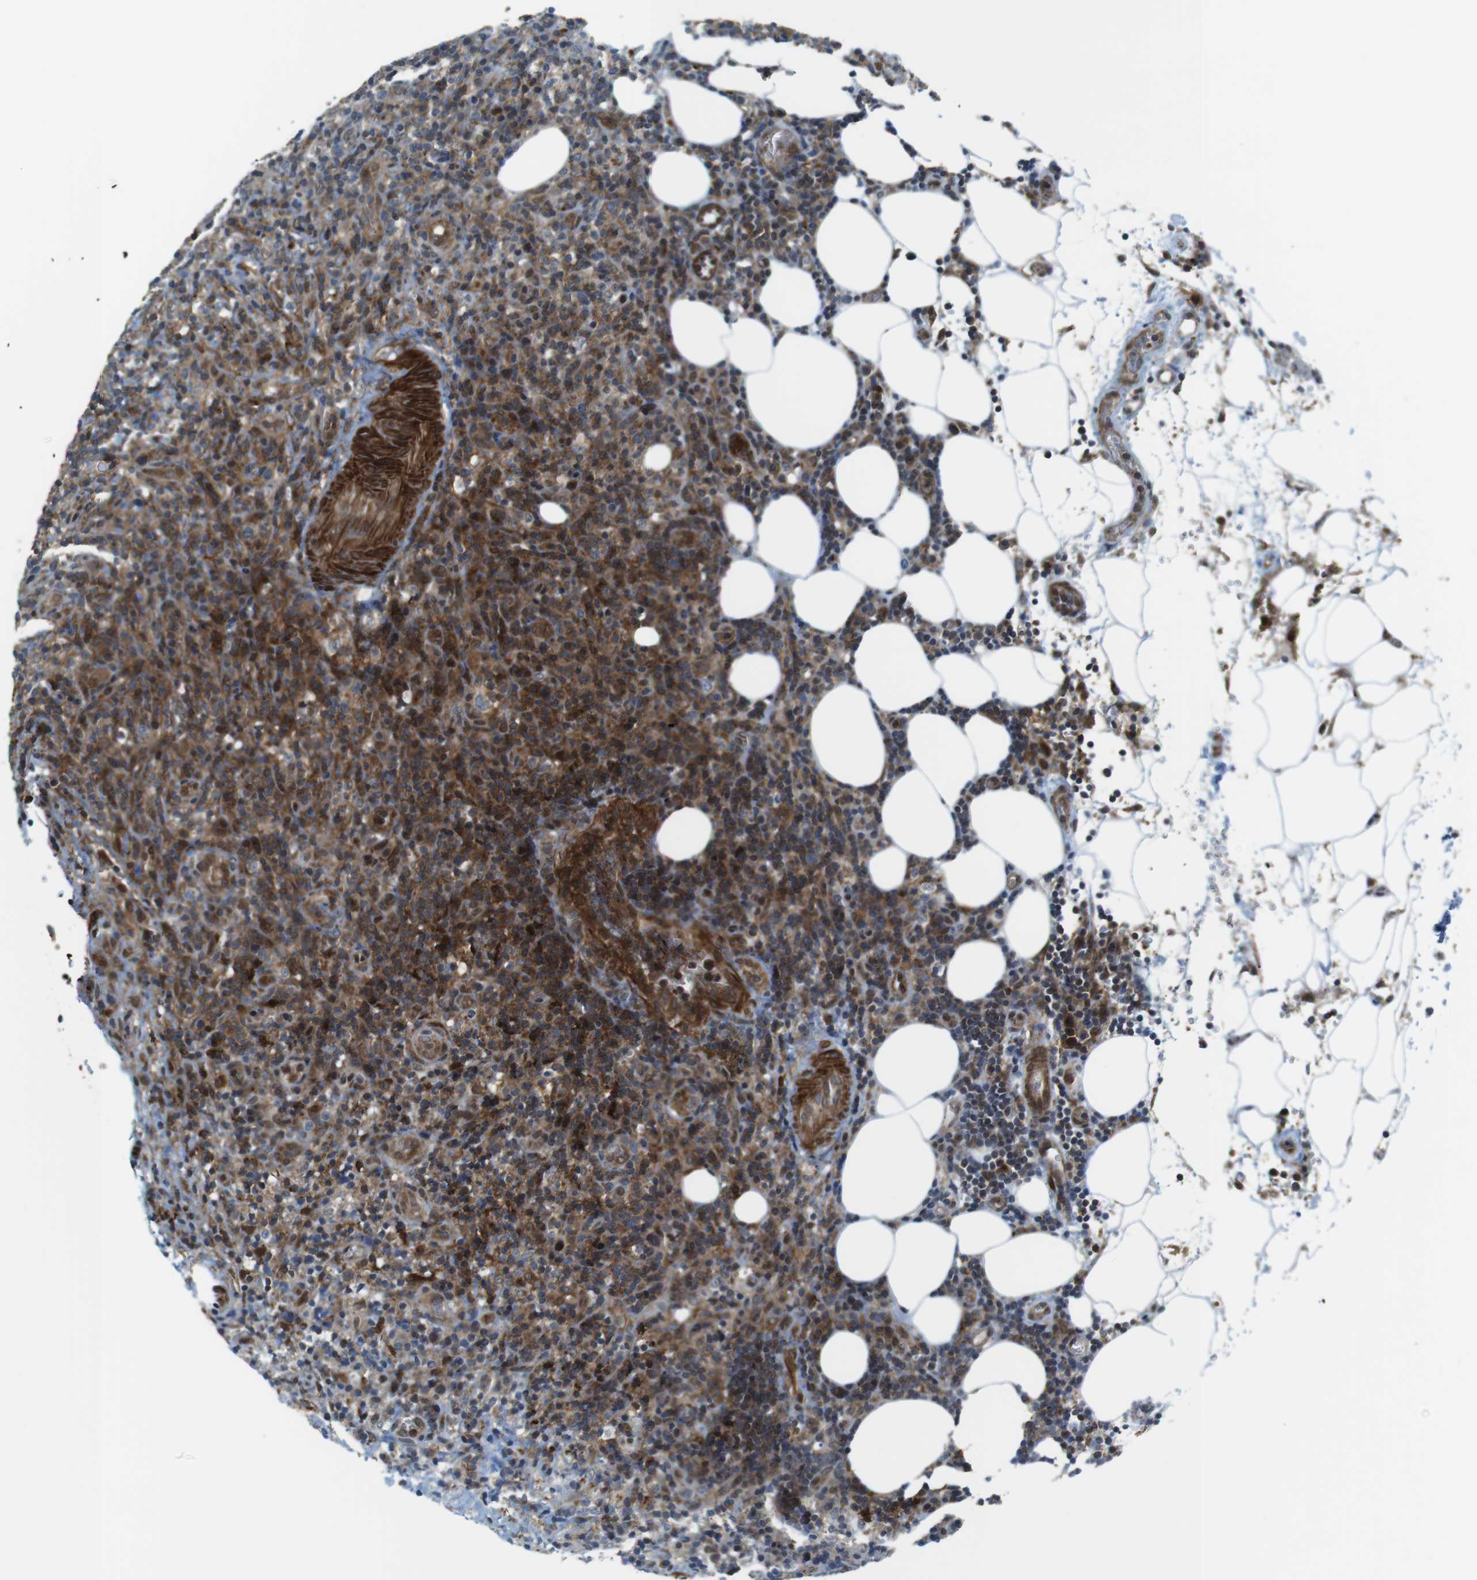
{"staining": {"intensity": "moderate", "quantity": "25%-75%", "location": "cytoplasmic/membranous"}, "tissue": "lymphoma", "cell_type": "Tumor cells", "image_type": "cancer", "snomed": [{"axis": "morphology", "description": "Malignant lymphoma, non-Hodgkin's type, High grade"}, {"axis": "topography", "description": "Lymph node"}], "caption": "Immunohistochemistry staining of lymphoma, which reveals medium levels of moderate cytoplasmic/membranous staining in about 25%-75% of tumor cells indicating moderate cytoplasmic/membranous protein expression. The staining was performed using DAB (3,3'-diaminobenzidine) (brown) for protein detection and nuclei were counterstained in hematoxylin (blue).", "gene": "CUL7", "patient": {"sex": "female", "age": 76}}